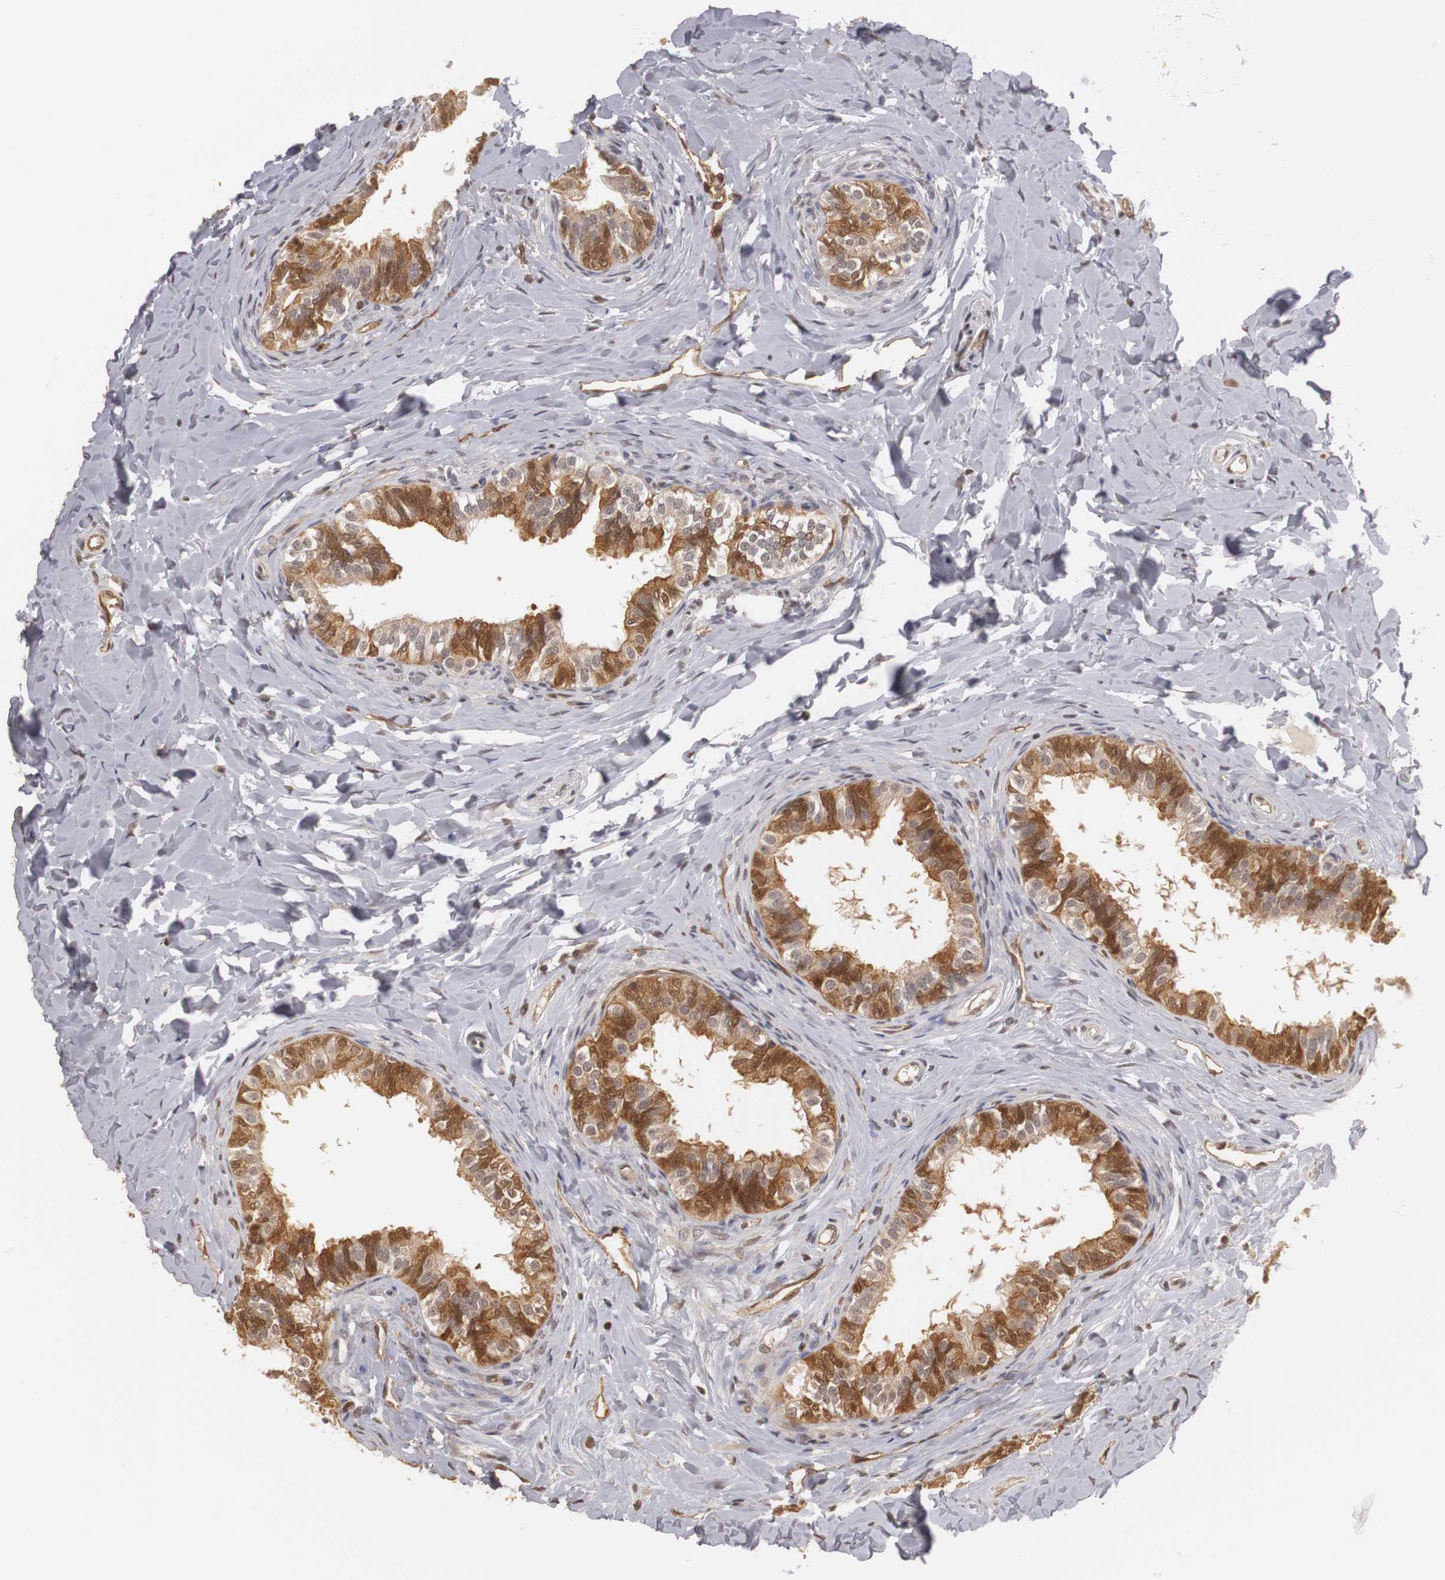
{"staining": {"intensity": "moderate", "quantity": ">75%", "location": "cytoplasmic/membranous,nuclear"}, "tissue": "epididymis", "cell_type": "Glandular cells", "image_type": "normal", "snomed": [{"axis": "morphology", "description": "Normal tissue, NOS"}, {"axis": "topography", "description": "Soft tissue"}, {"axis": "topography", "description": "Epididymis"}], "caption": "High-power microscopy captured an IHC photomicrograph of normal epididymis, revealing moderate cytoplasmic/membranous,nuclear expression in about >75% of glandular cells.", "gene": "PLEKHA1", "patient": {"sex": "male", "age": 26}}